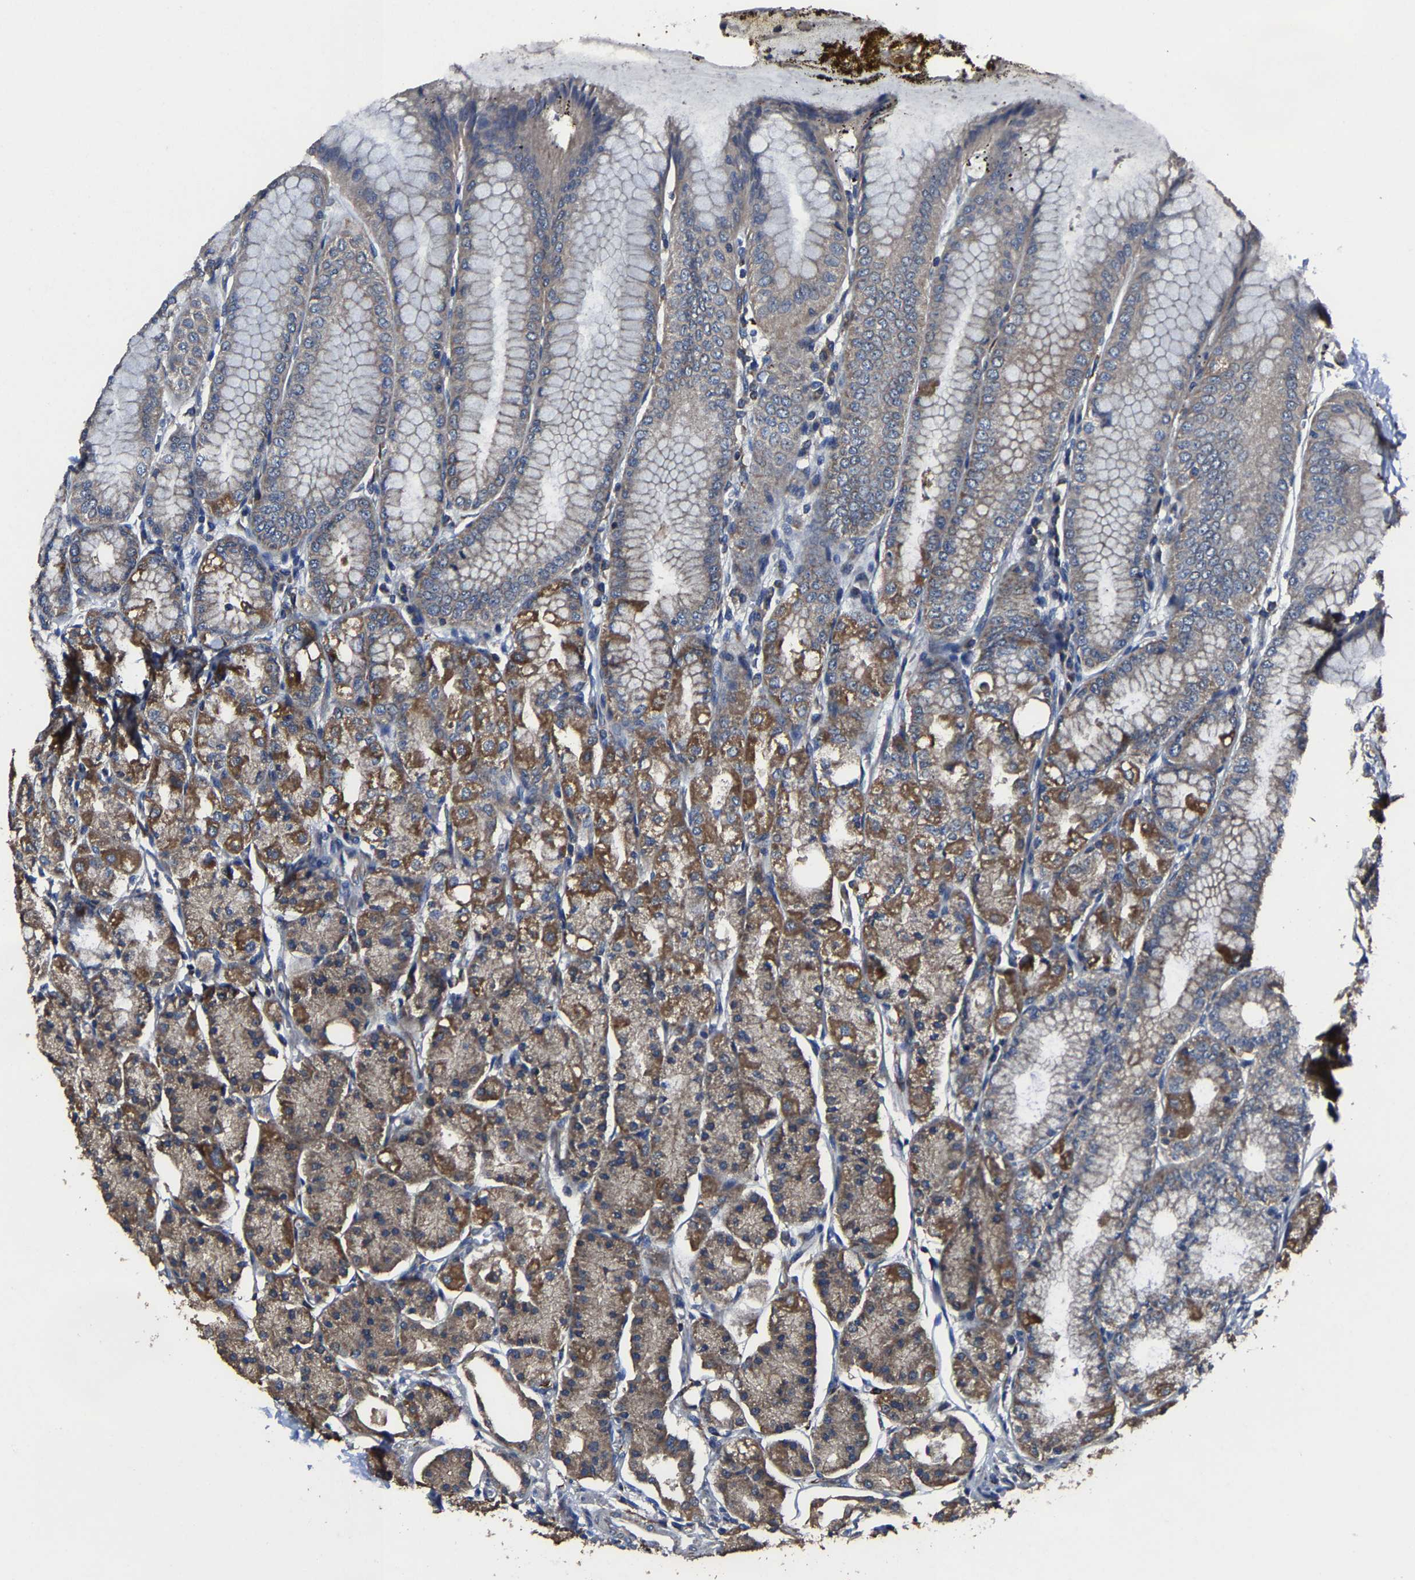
{"staining": {"intensity": "moderate", "quantity": "25%-75%", "location": "cytoplasmic/membranous"}, "tissue": "stomach", "cell_type": "Glandular cells", "image_type": "normal", "snomed": [{"axis": "morphology", "description": "Normal tissue, NOS"}, {"axis": "topography", "description": "Stomach, lower"}], "caption": "Glandular cells reveal medium levels of moderate cytoplasmic/membranous expression in about 25%-75% of cells in benign stomach.", "gene": "AGK", "patient": {"sex": "male", "age": 71}}